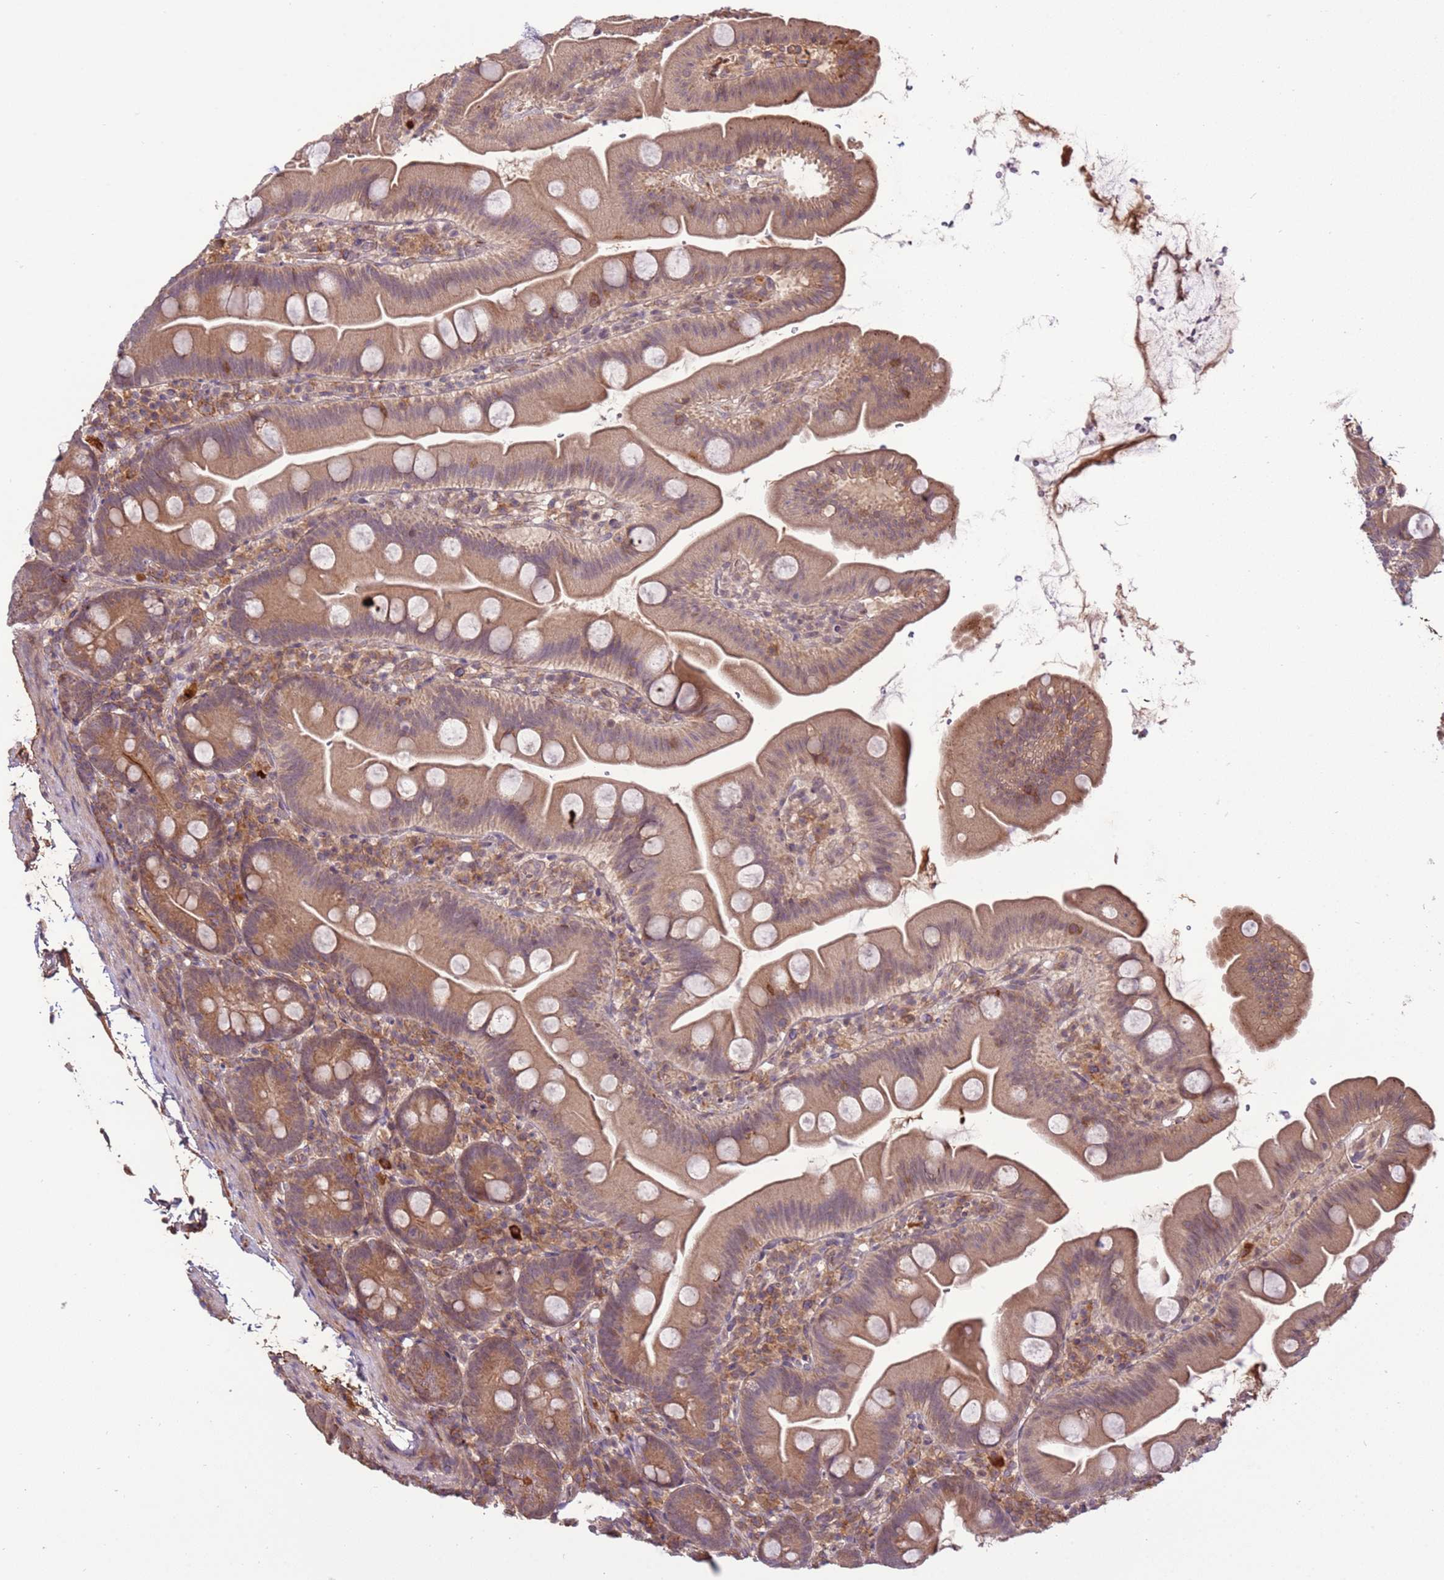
{"staining": {"intensity": "moderate", "quantity": ">75%", "location": "cytoplasmic/membranous"}, "tissue": "small intestine", "cell_type": "Glandular cells", "image_type": "normal", "snomed": [{"axis": "morphology", "description": "Normal tissue, NOS"}, {"axis": "topography", "description": "Small intestine"}], "caption": "Protein staining demonstrates moderate cytoplasmic/membranous expression in about >75% of glandular cells in normal small intestine. The staining was performed using DAB, with brown indicating positive protein expression. Nuclei are stained blue with hematoxylin.", "gene": "ZNF624", "patient": {"sex": "female", "age": 68}}